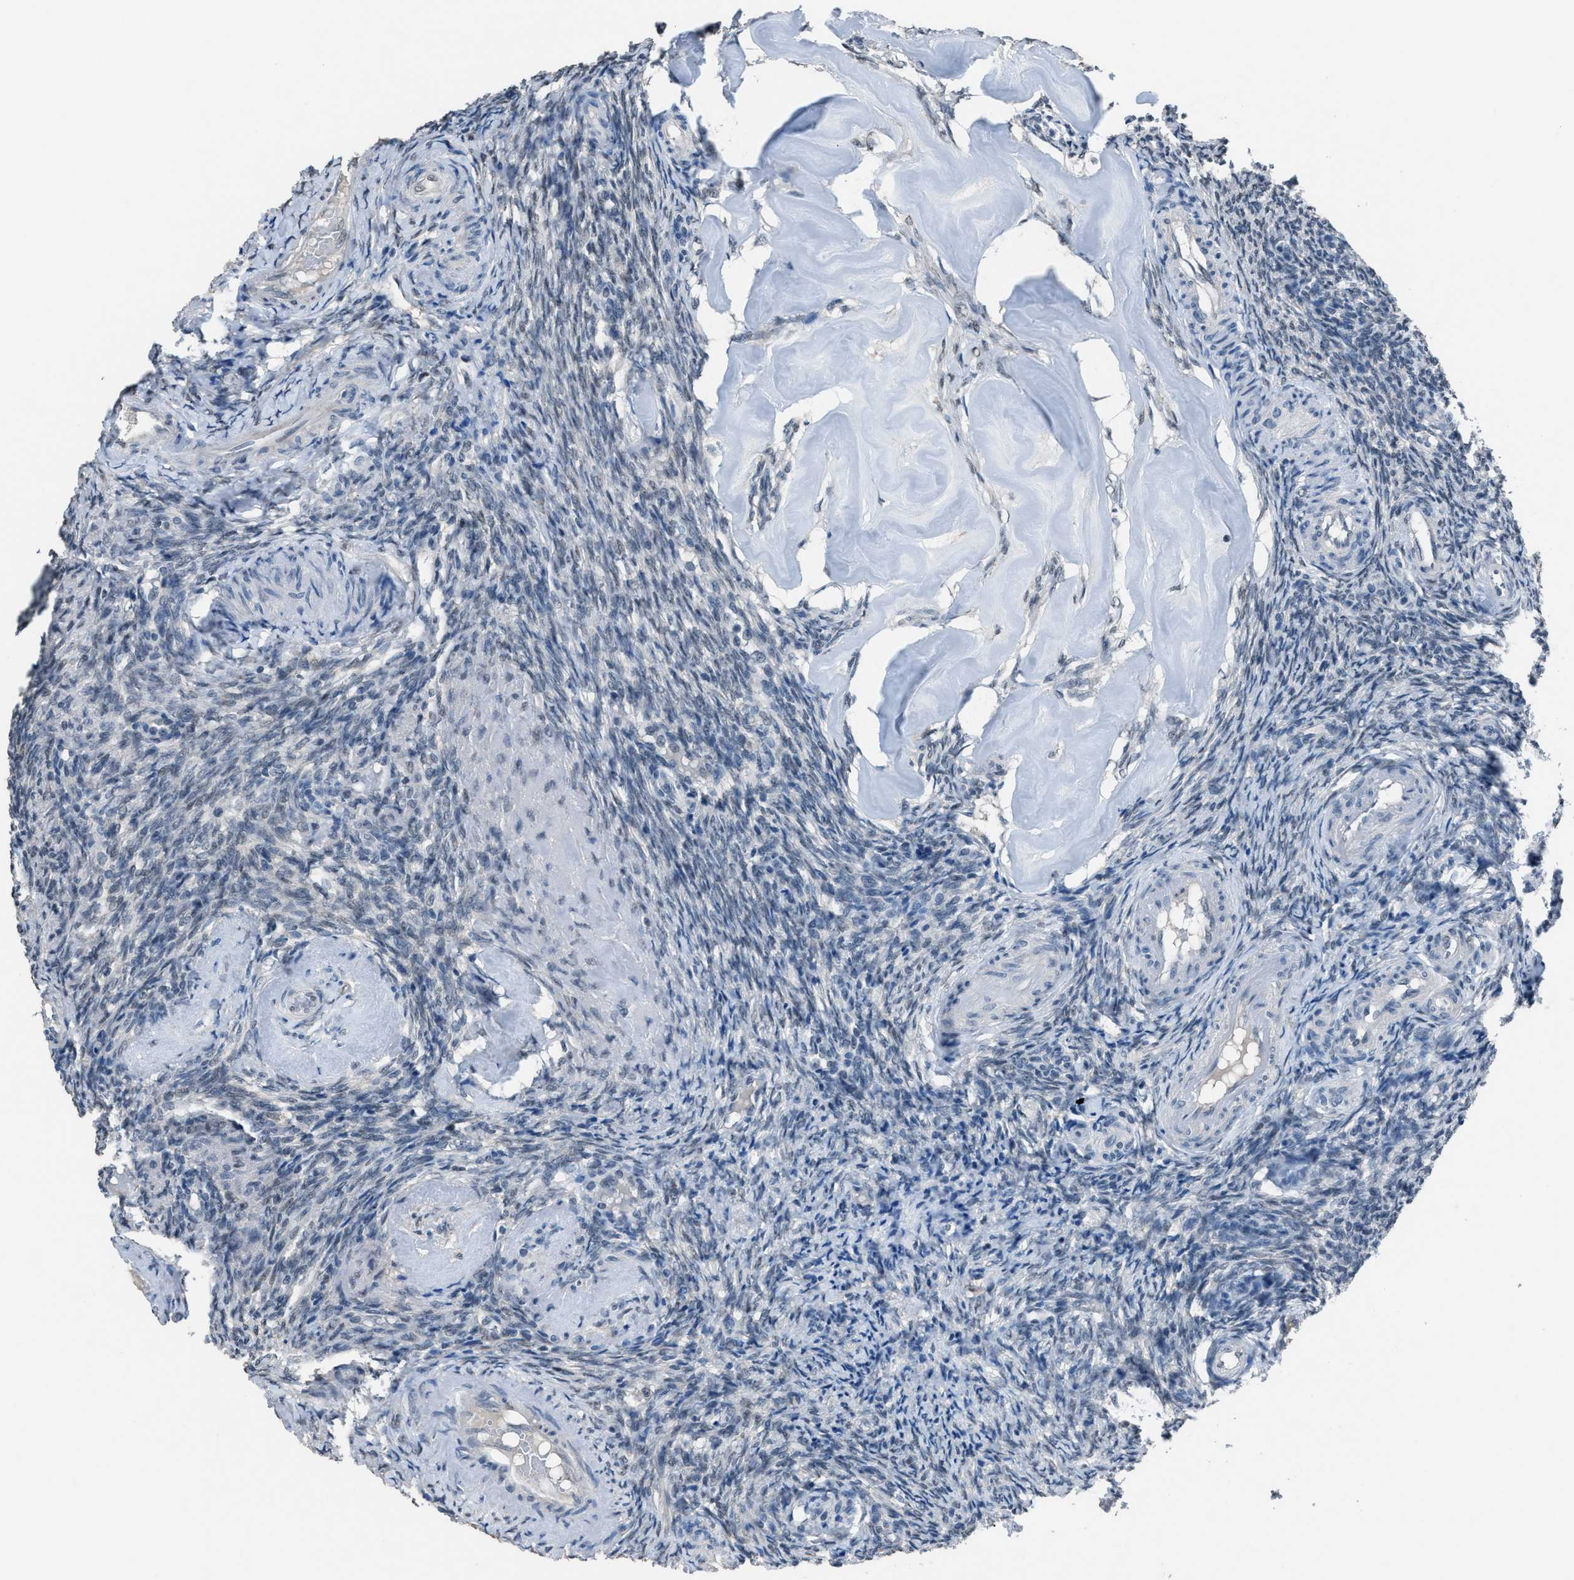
{"staining": {"intensity": "weak", "quantity": "<25%", "location": "cytoplasmic/membranous"}, "tissue": "ovary", "cell_type": "Ovarian stroma cells", "image_type": "normal", "snomed": [{"axis": "morphology", "description": "Normal tissue, NOS"}, {"axis": "topography", "description": "Ovary"}], "caption": "Immunohistochemistry (IHC) histopathology image of benign ovary: ovary stained with DAB (3,3'-diaminobenzidine) reveals no significant protein positivity in ovarian stroma cells. The staining is performed using DAB brown chromogen with nuclei counter-stained in using hematoxylin.", "gene": "ZNF276", "patient": {"sex": "female", "age": 41}}